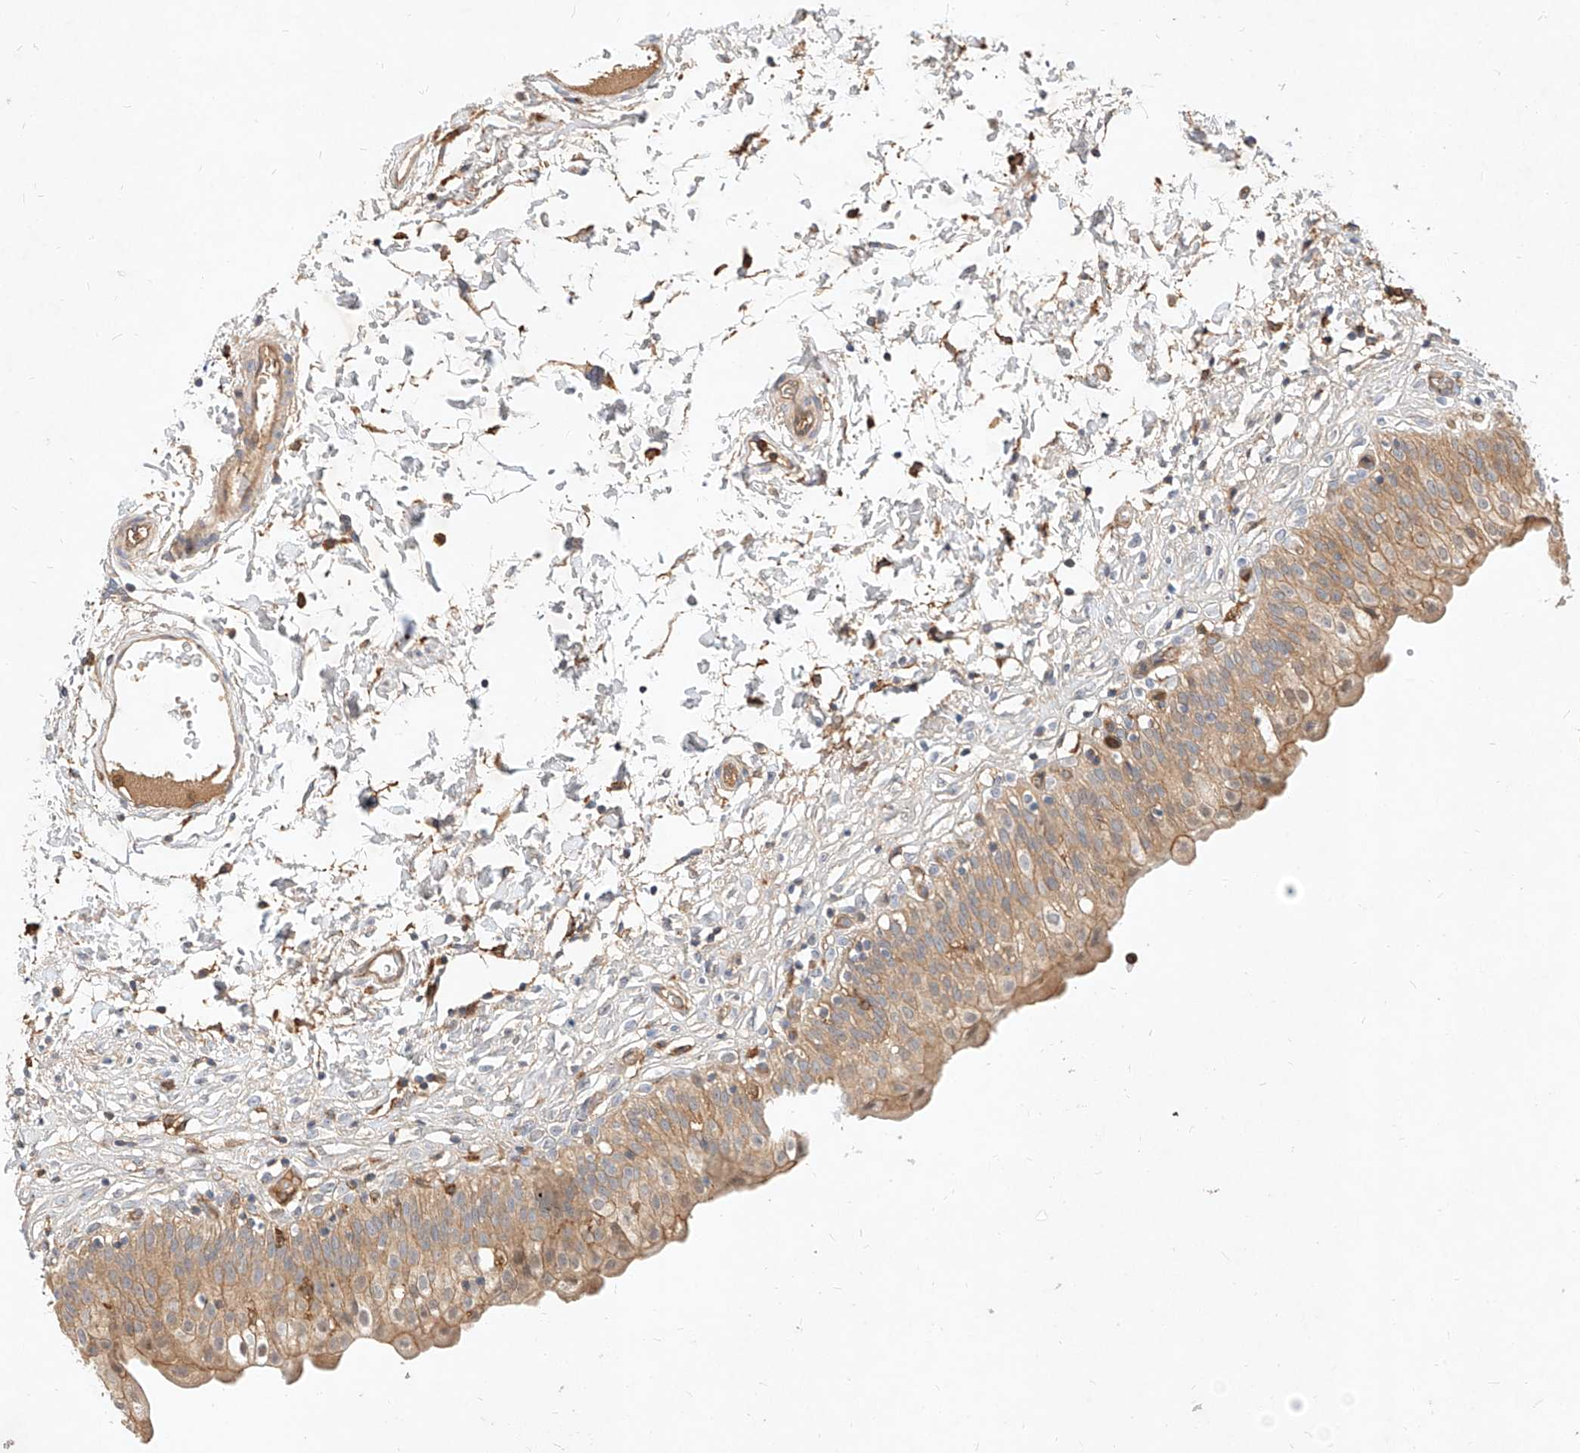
{"staining": {"intensity": "moderate", "quantity": ">75%", "location": "cytoplasmic/membranous"}, "tissue": "urinary bladder", "cell_type": "Urothelial cells", "image_type": "normal", "snomed": [{"axis": "morphology", "description": "Normal tissue, NOS"}, {"axis": "topography", "description": "Urinary bladder"}], "caption": "A brown stain shows moderate cytoplasmic/membranous positivity of a protein in urothelial cells of benign urinary bladder.", "gene": "NFAM1", "patient": {"sex": "male", "age": 55}}